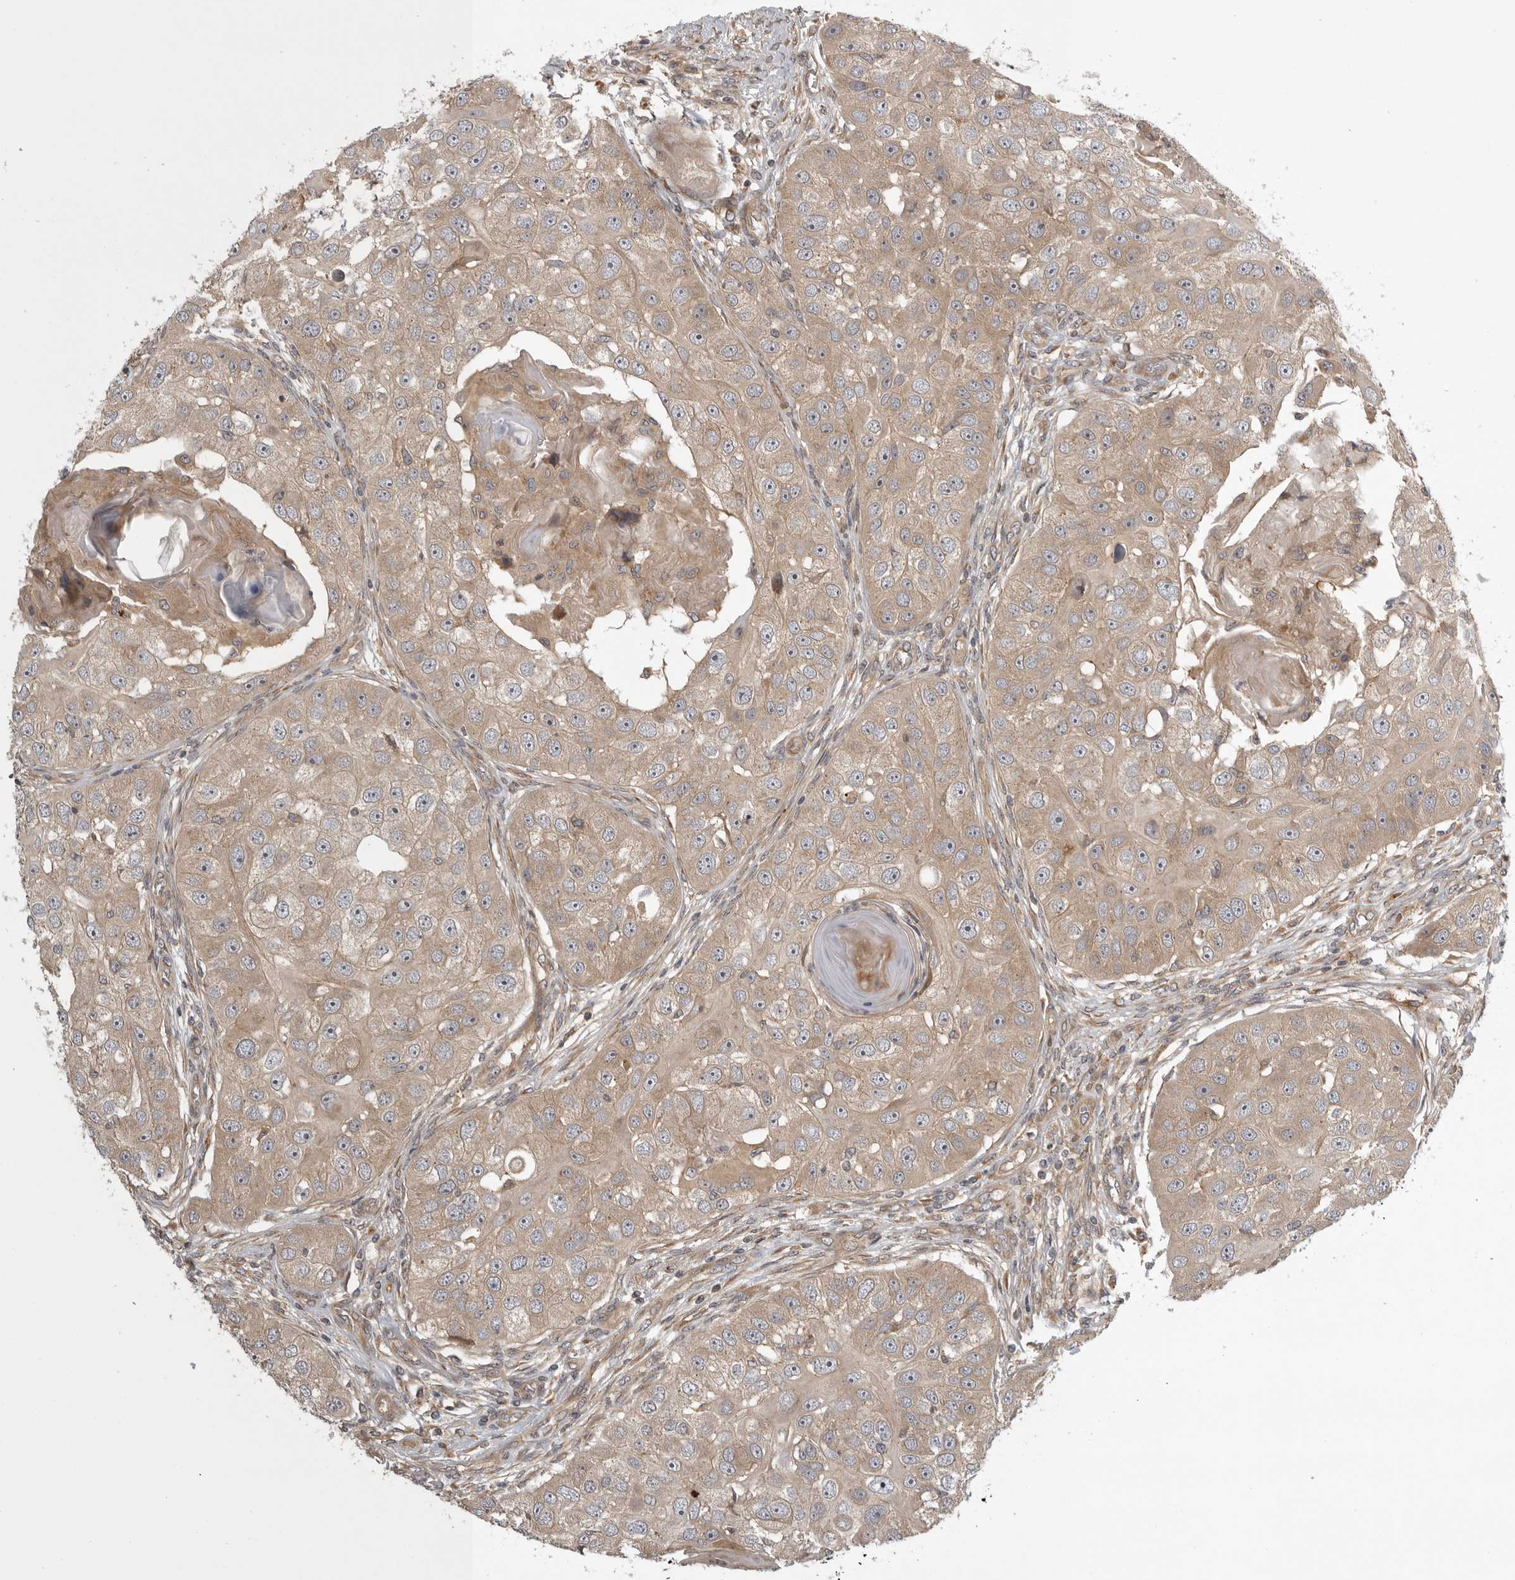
{"staining": {"intensity": "weak", "quantity": ">75%", "location": "cytoplasmic/membranous"}, "tissue": "head and neck cancer", "cell_type": "Tumor cells", "image_type": "cancer", "snomed": [{"axis": "morphology", "description": "Normal tissue, NOS"}, {"axis": "morphology", "description": "Squamous cell carcinoma, NOS"}, {"axis": "topography", "description": "Skeletal muscle"}, {"axis": "topography", "description": "Head-Neck"}], "caption": "An immunohistochemistry (IHC) micrograph of tumor tissue is shown. Protein staining in brown shows weak cytoplasmic/membranous positivity in head and neck cancer within tumor cells.", "gene": "CUEDC1", "patient": {"sex": "male", "age": 51}}